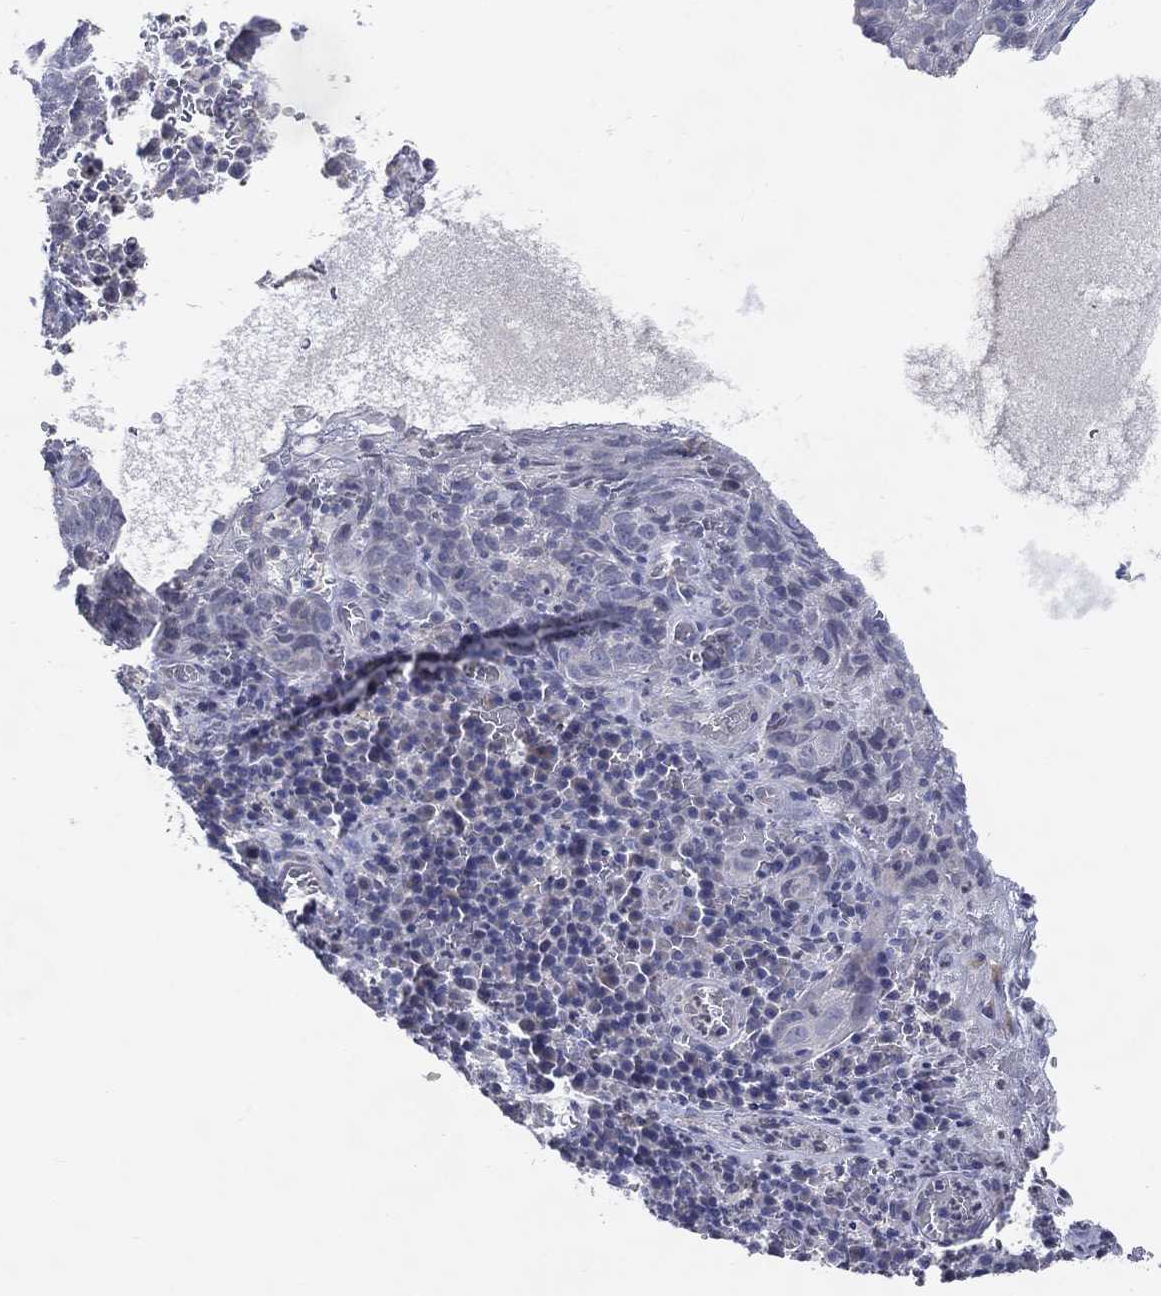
{"staining": {"intensity": "negative", "quantity": "none", "location": "none"}, "tissue": "skin cancer", "cell_type": "Tumor cells", "image_type": "cancer", "snomed": [{"axis": "morphology", "description": "Squamous cell carcinoma, NOS"}, {"axis": "topography", "description": "Skin"}, {"axis": "topography", "description": "Anal"}], "caption": "Tumor cells show no significant protein positivity in skin squamous cell carcinoma.", "gene": "DNAH7", "patient": {"sex": "female", "age": 51}}